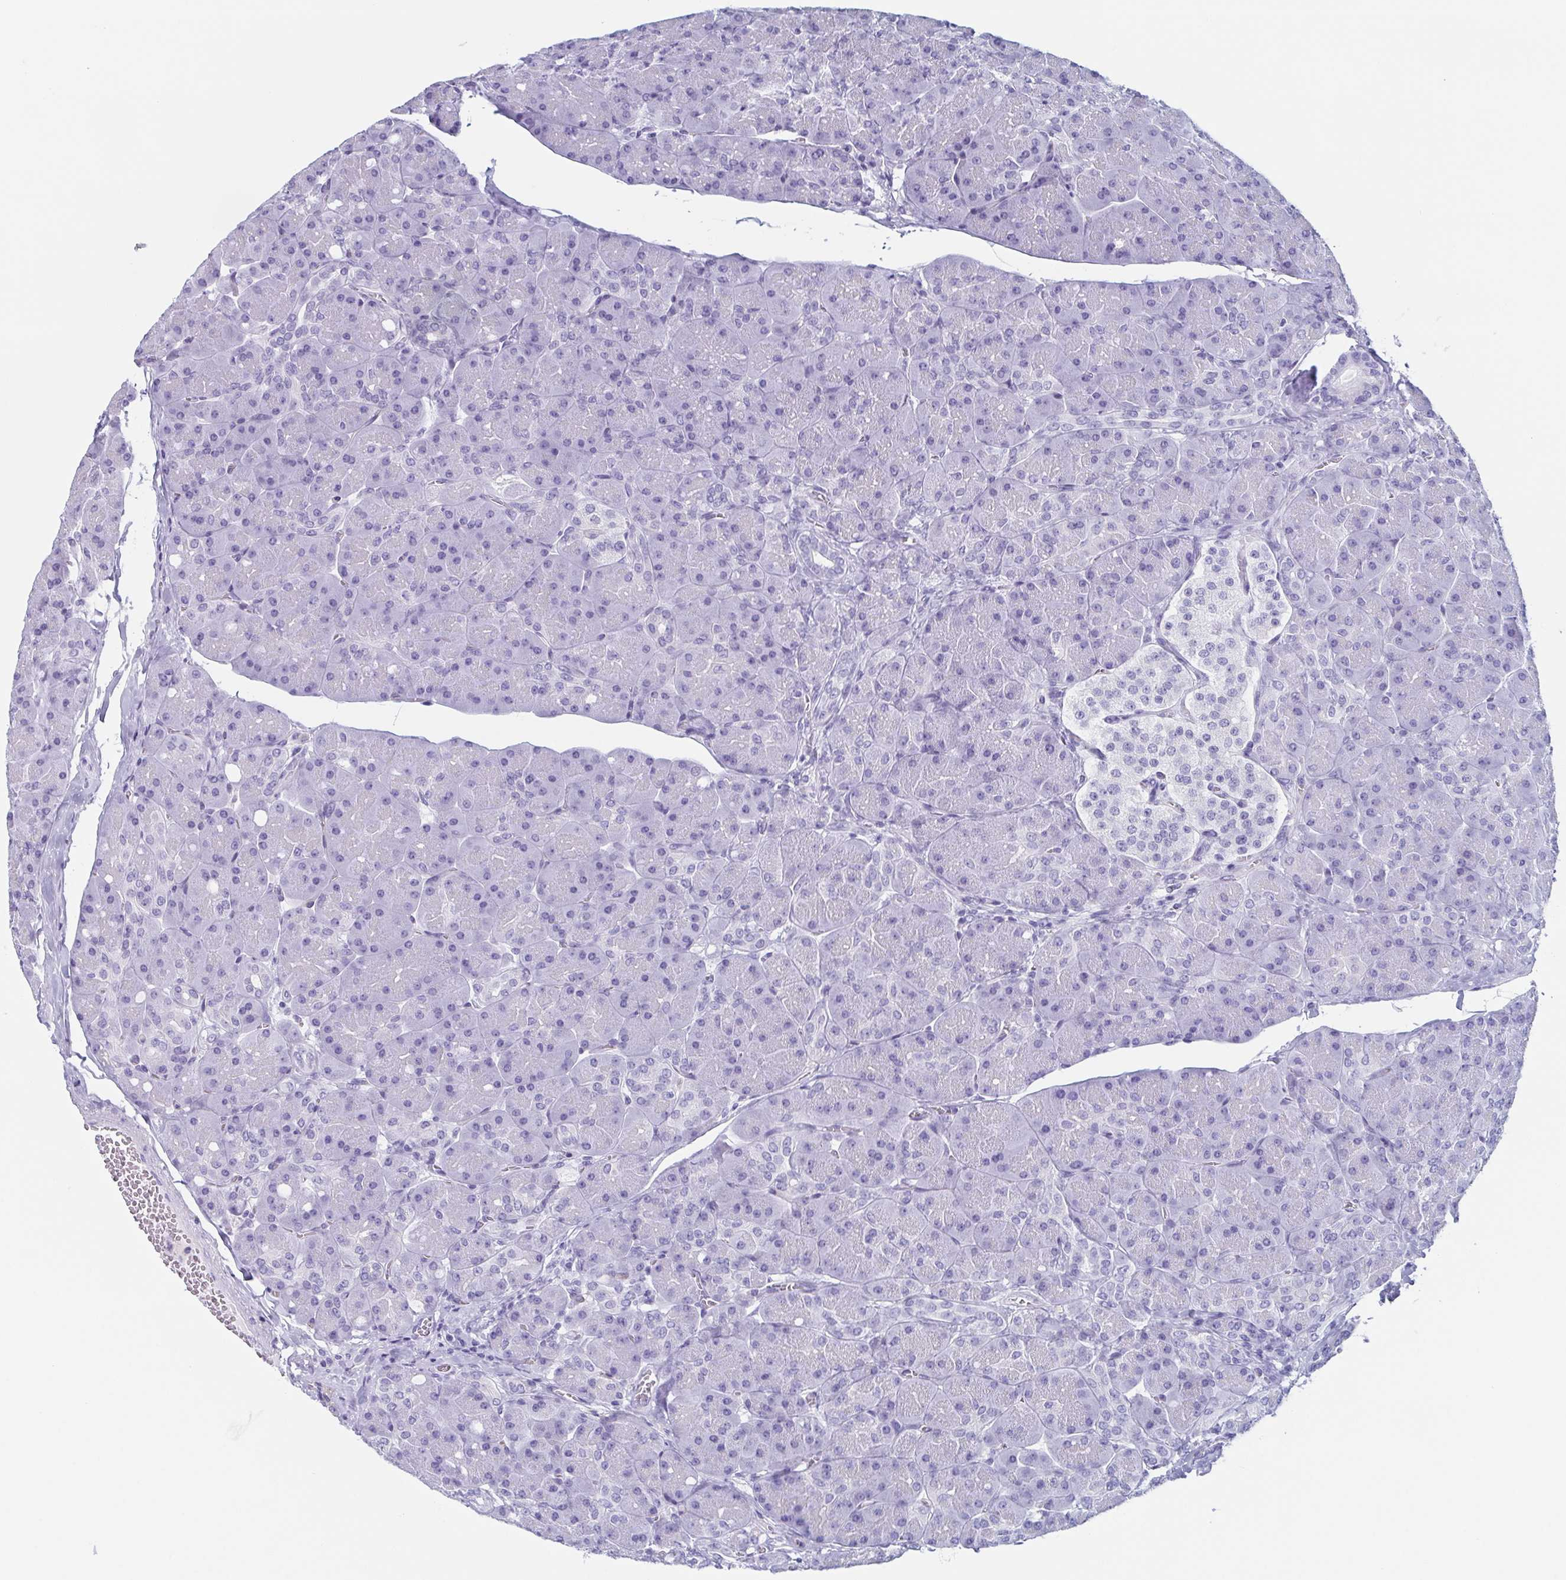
{"staining": {"intensity": "negative", "quantity": "none", "location": "none"}, "tissue": "pancreas", "cell_type": "Exocrine glandular cells", "image_type": "normal", "snomed": [{"axis": "morphology", "description": "Normal tissue, NOS"}, {"axis": "topography", "description": "Pancreas"}], "caption": "Exocrine glandular cells are negative for brown protein staining in benign pancreas. The staining is performed using DAB brown chromogen with nuclei counter-stained in using hematoxylin.", "gene": "LYRM2", "patient": {"sex": "male", "age": 55}}